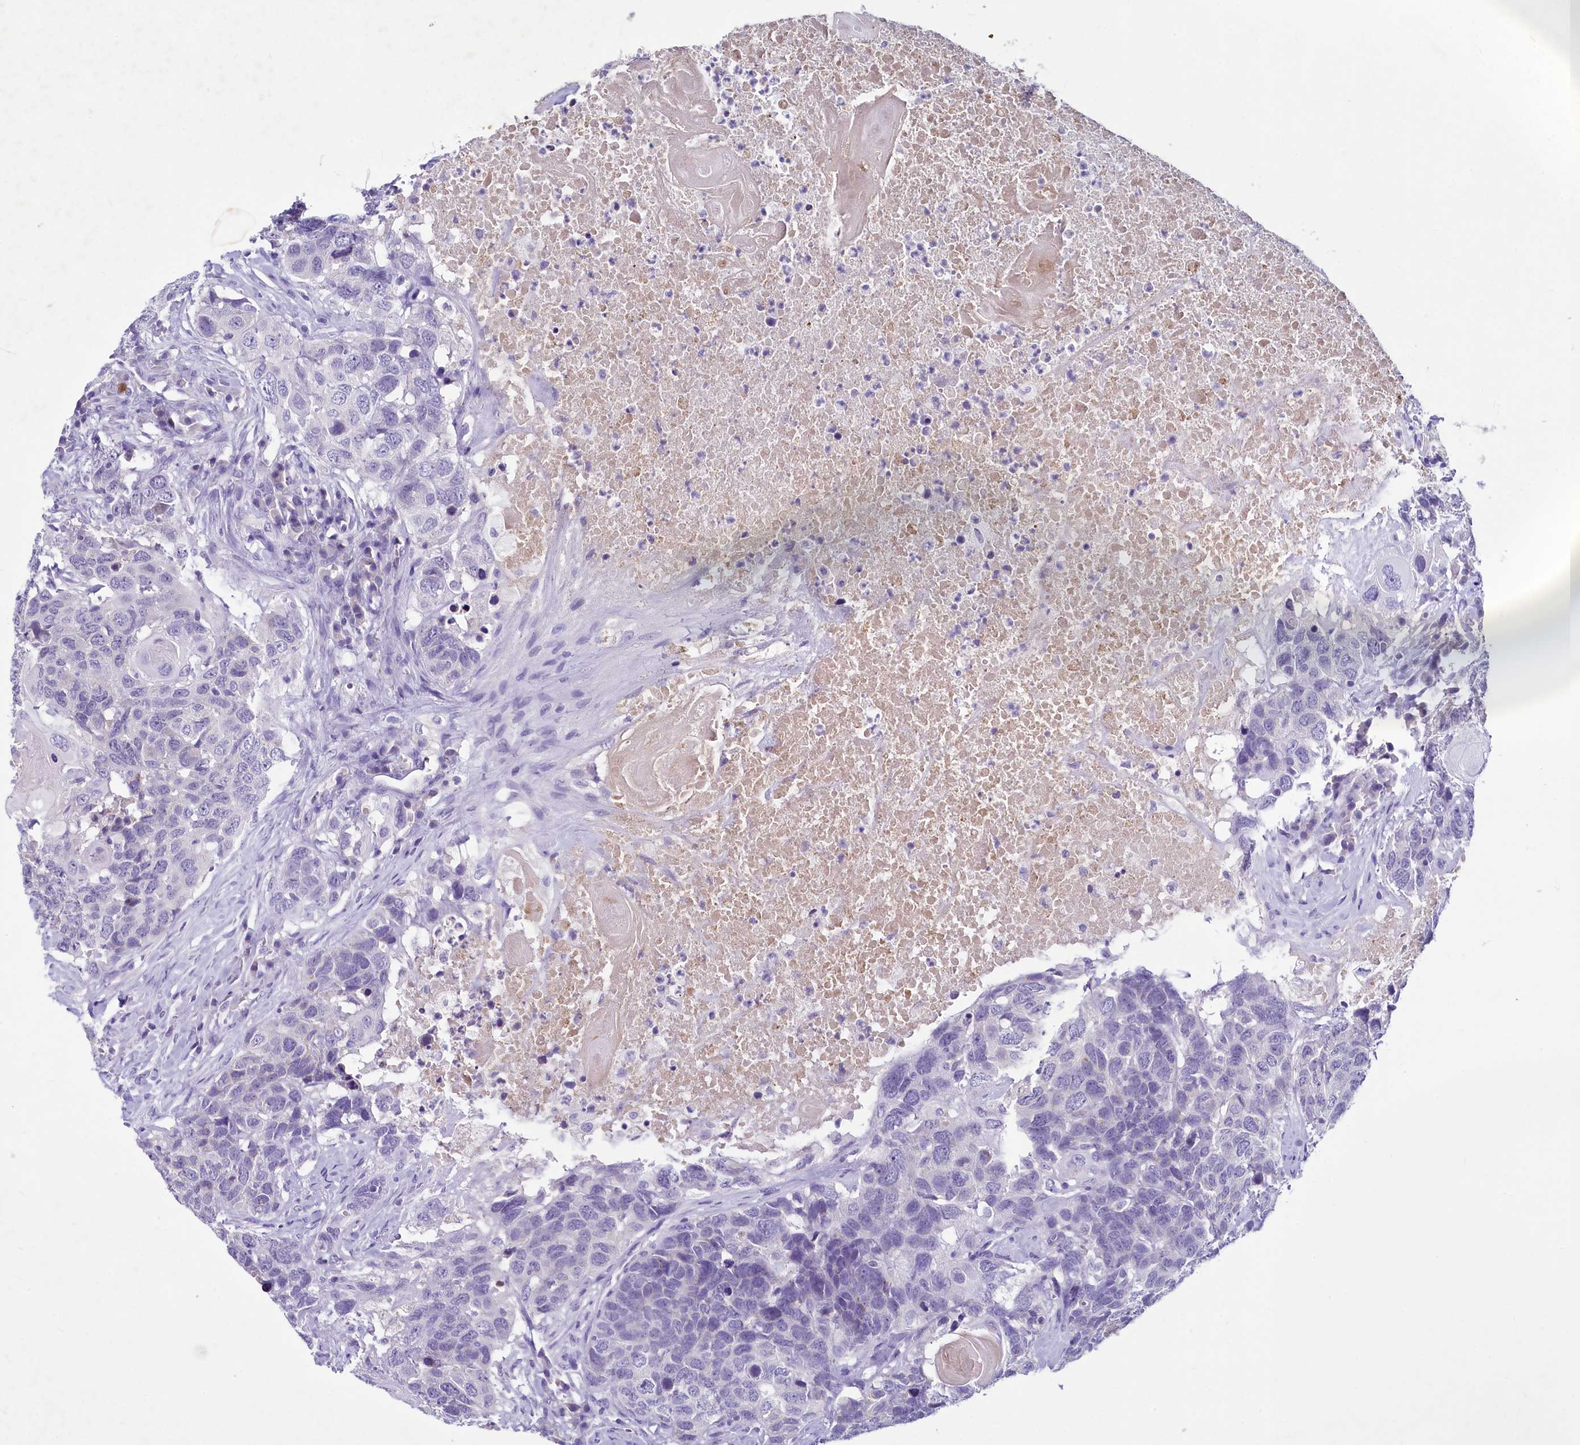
{"staining": {"intensity": "negative", "quantity": "none", "location": "none"}, "tissue": "head and neck cancer", "cell_type": "Tumor cells", "image_type": "cancer", "snomed": [{"axis": "morphology", "description": "Squamous cell carcinoma, NOS"}, {"axis": "topography", "description": "Head-Neck"}], "caption": "Head and neck cancer (squamous cell carcinoma) was stained to show a protein in brown. There is no significant expression in tumor cells.", "gene": "INSC", "patient": {"sex": "male", "age": 66}}